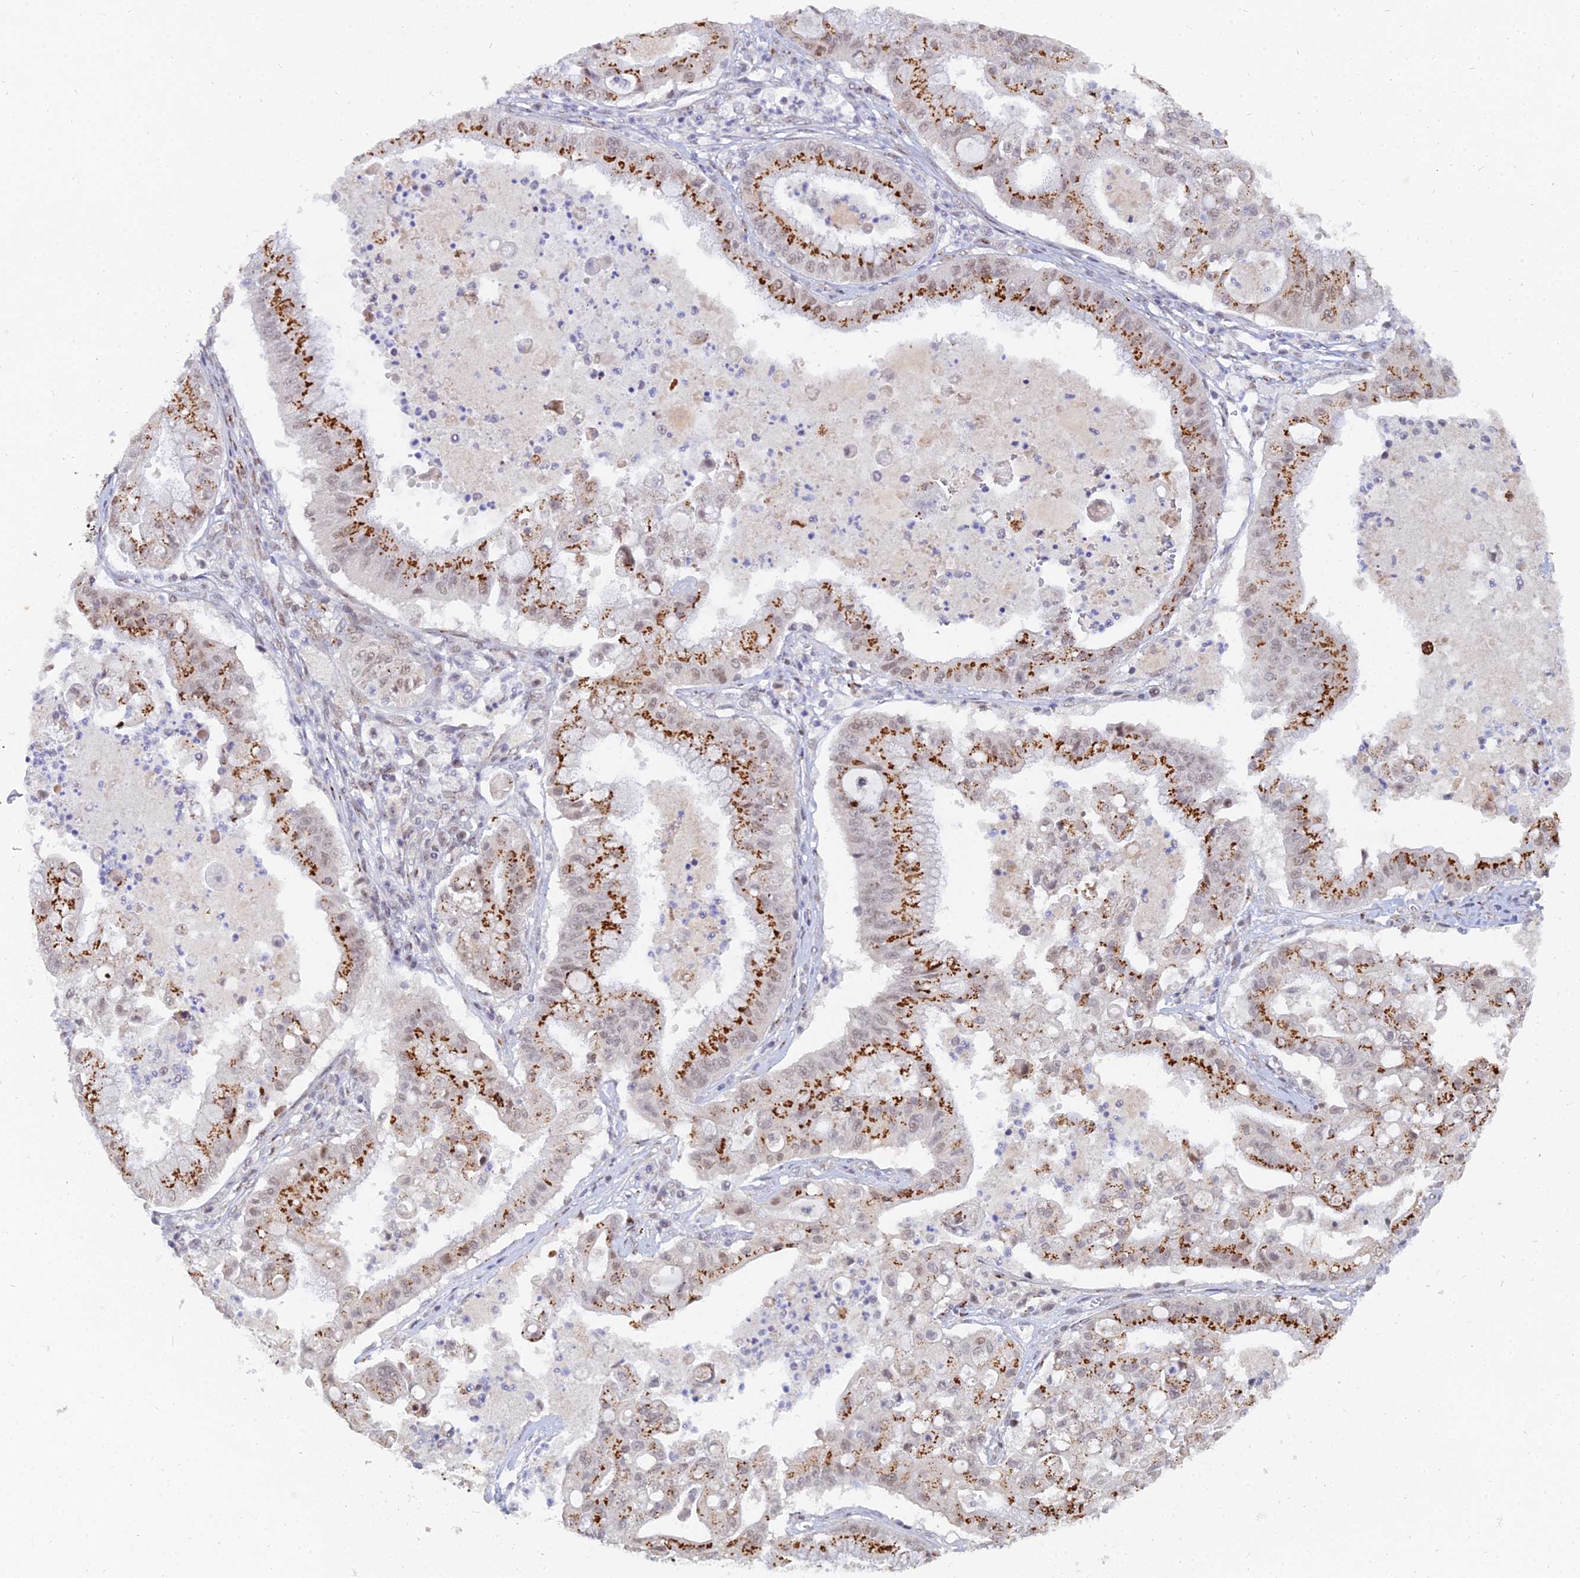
{"staining": {"intensity": "strong", "quantity": ">75%", "location": "cytoplasmic/membranous,nuclear"}, "tissue": "ovarian cancer", "cell_type": "Tumor cells", "image_type": "cancer", "snomed": [{"axis": "morphology", "description": "Cystadenocarcinoma, mucinous, NOS"}, {"axis": "topography", "description": "Ovary"}], "caption": "DAB (3,3'-diaminobenzidine) immunohistochemical staining of human ovarian mucinous cystadenocarcinoma demonstrates strong cytoplasmic/membranous and nuclear protein staining in approximately >75% of tumor cells.", "gene": "THOC3", "patient": {"sex": "female", "age": 70}}